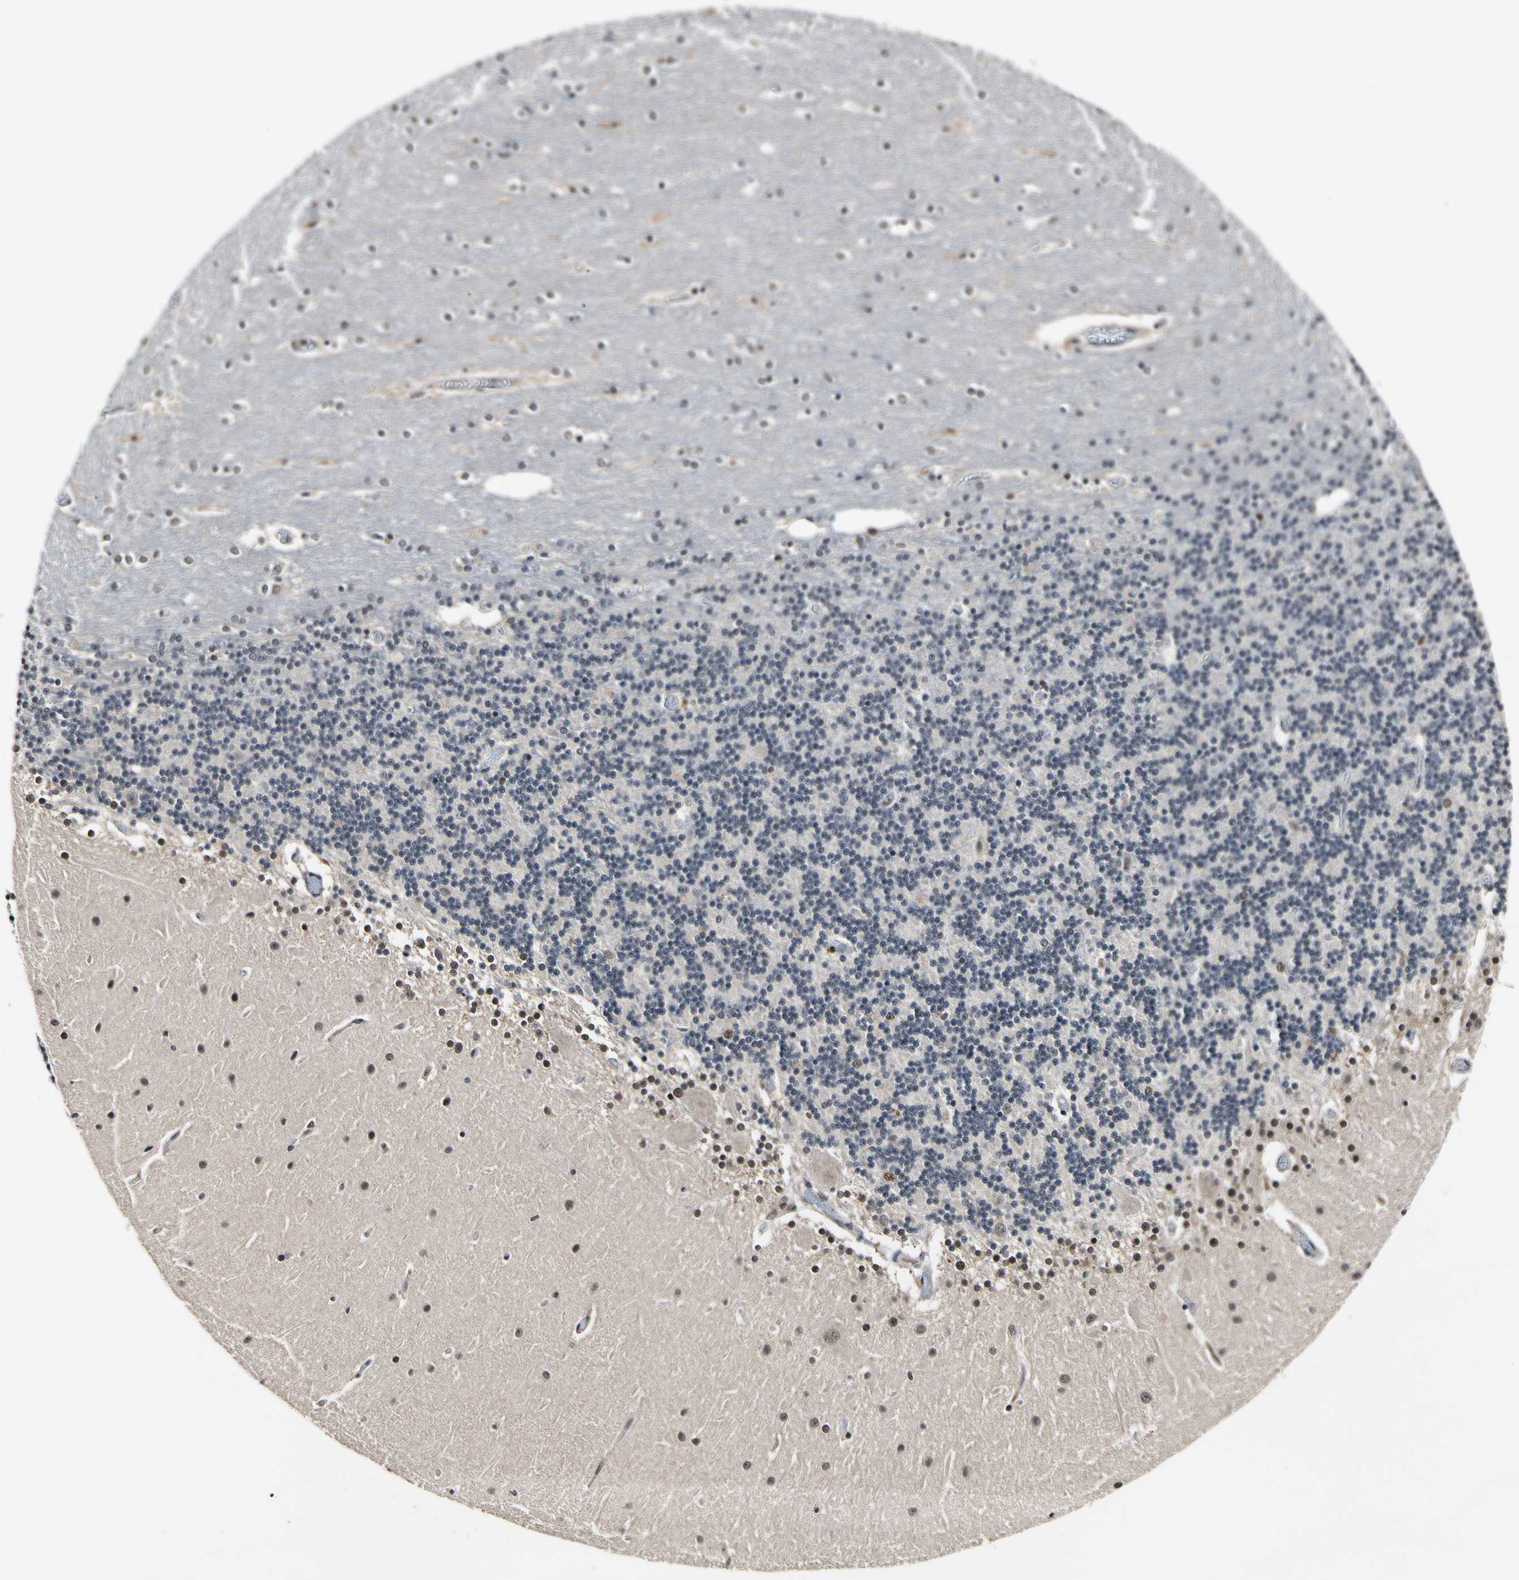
{"staining": {"intensity": "weak", "quantity": ">75%", "location": "cytoplasmic/membranous,nuclear"}, "tissue": "cerebellum", "cell_type": "Cells in granular layer", "image_type": "normal", "snomed": [{"axis": "morphology", "description": "Normal tissue, NOS"}, {"axis": "topography", "description": "Cerebellum"}], "caption": "High-magnification brightfield microscopy of normal cerebellum stained with DAB (3,3'-diaminobenzidine) (brown) and counterstained with hematoxylin (blue). cells in granular layer exhibit weak cytoplasmic/membranous,nuclear staining is identified in approximately>75% of cells. (Brightfield microscopy of DAB IHC at high magnification).", "gene": "PSMD10", "patient": {"sex": "female", "age": 54}}